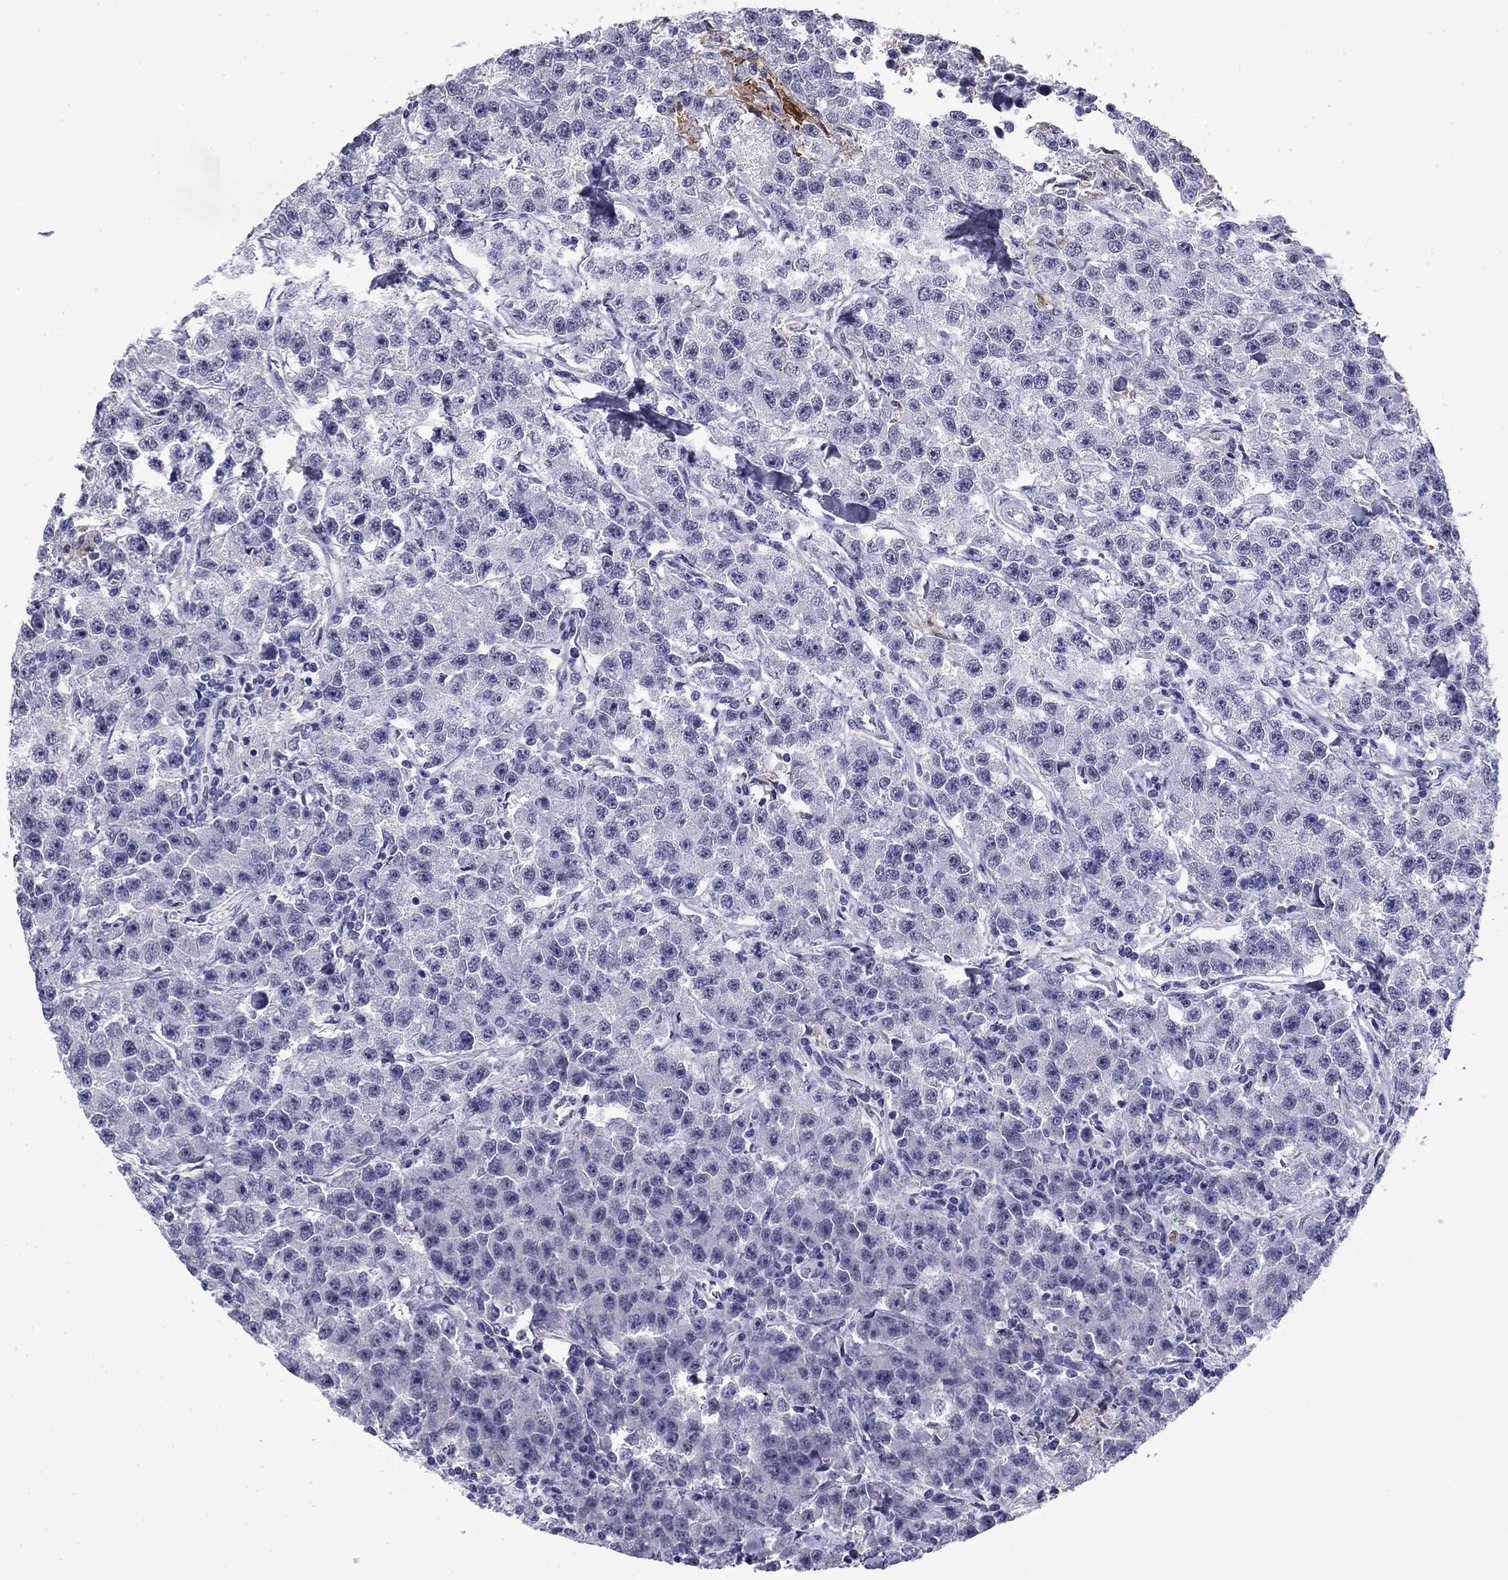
{"staining": {"intensity": "negative", "quantity": "none", "location": "none"}, "tissue": "testis cancer", "cell_type": "Tumor cells", "image_type": "cancer", "snomed": [{"axis": "morphology", "description": "Seminoma, NOS"}, {"axis": "topography", "description": "Testis"}], "caption": "High power microscopy histopathology image of an immunohistochemistry photomicrograph of seminoma (testis), revealing no significant staining in tumor cells.", "gene": "BCL2L14", "patient": {"sex": "male", "age": 59}}